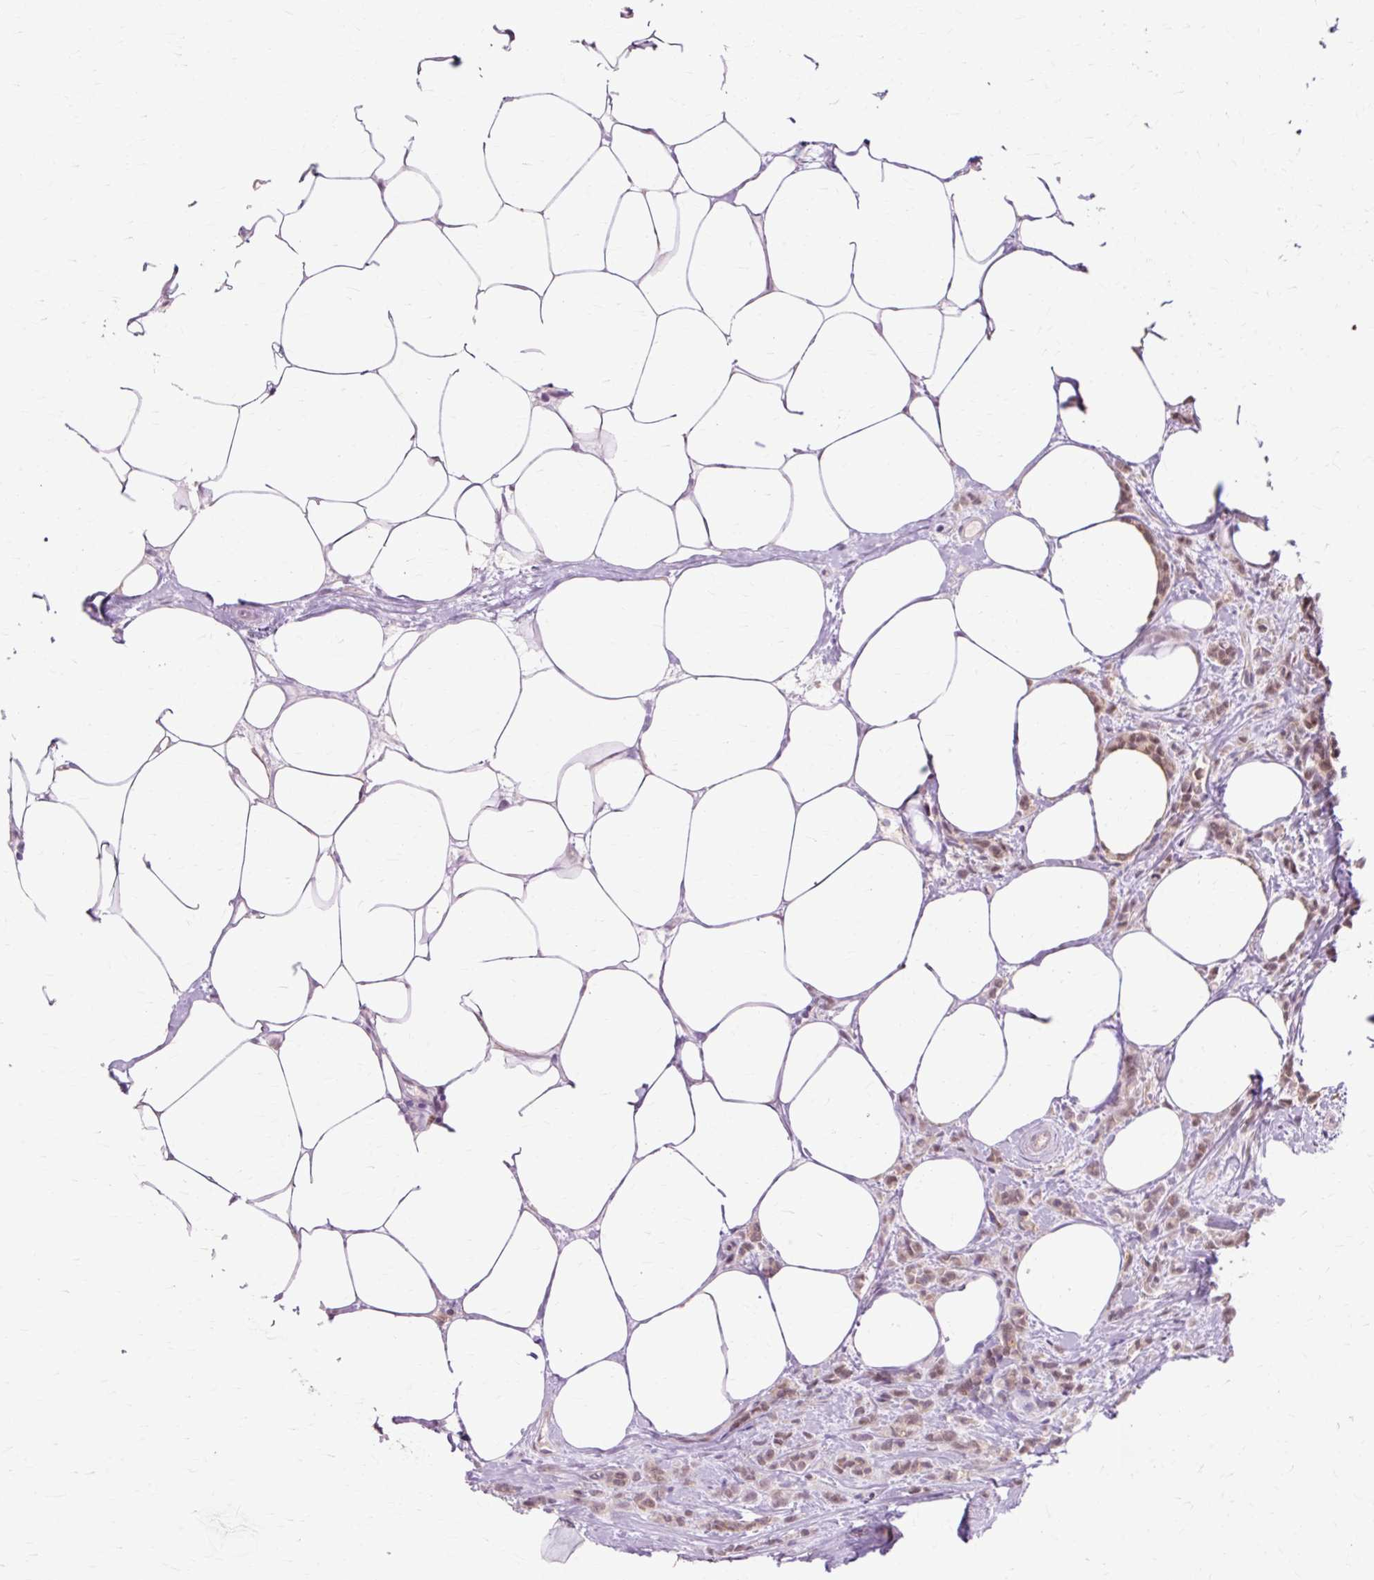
{"staining": {"intensity": "weak", "quantity": ">75%", "location": "cytoplasmic/membranous"}, "tissue": "breast cancer", "cell_type": "Tumor cells", "image_type": "cancer", "snomed": [{"axis": "morphology", "description": "Lobular carcinoma"}, {"axis": "topography", "description": "Breast"}], "caption": "Breast lobular carcinoma tissue reveals weak cytoplasmic/membranous staining in about >75% of tumor cells Nuclei are stained in blue.", "gene": "GEMIN2", "patient": {"sex": "female", "age": 84}}